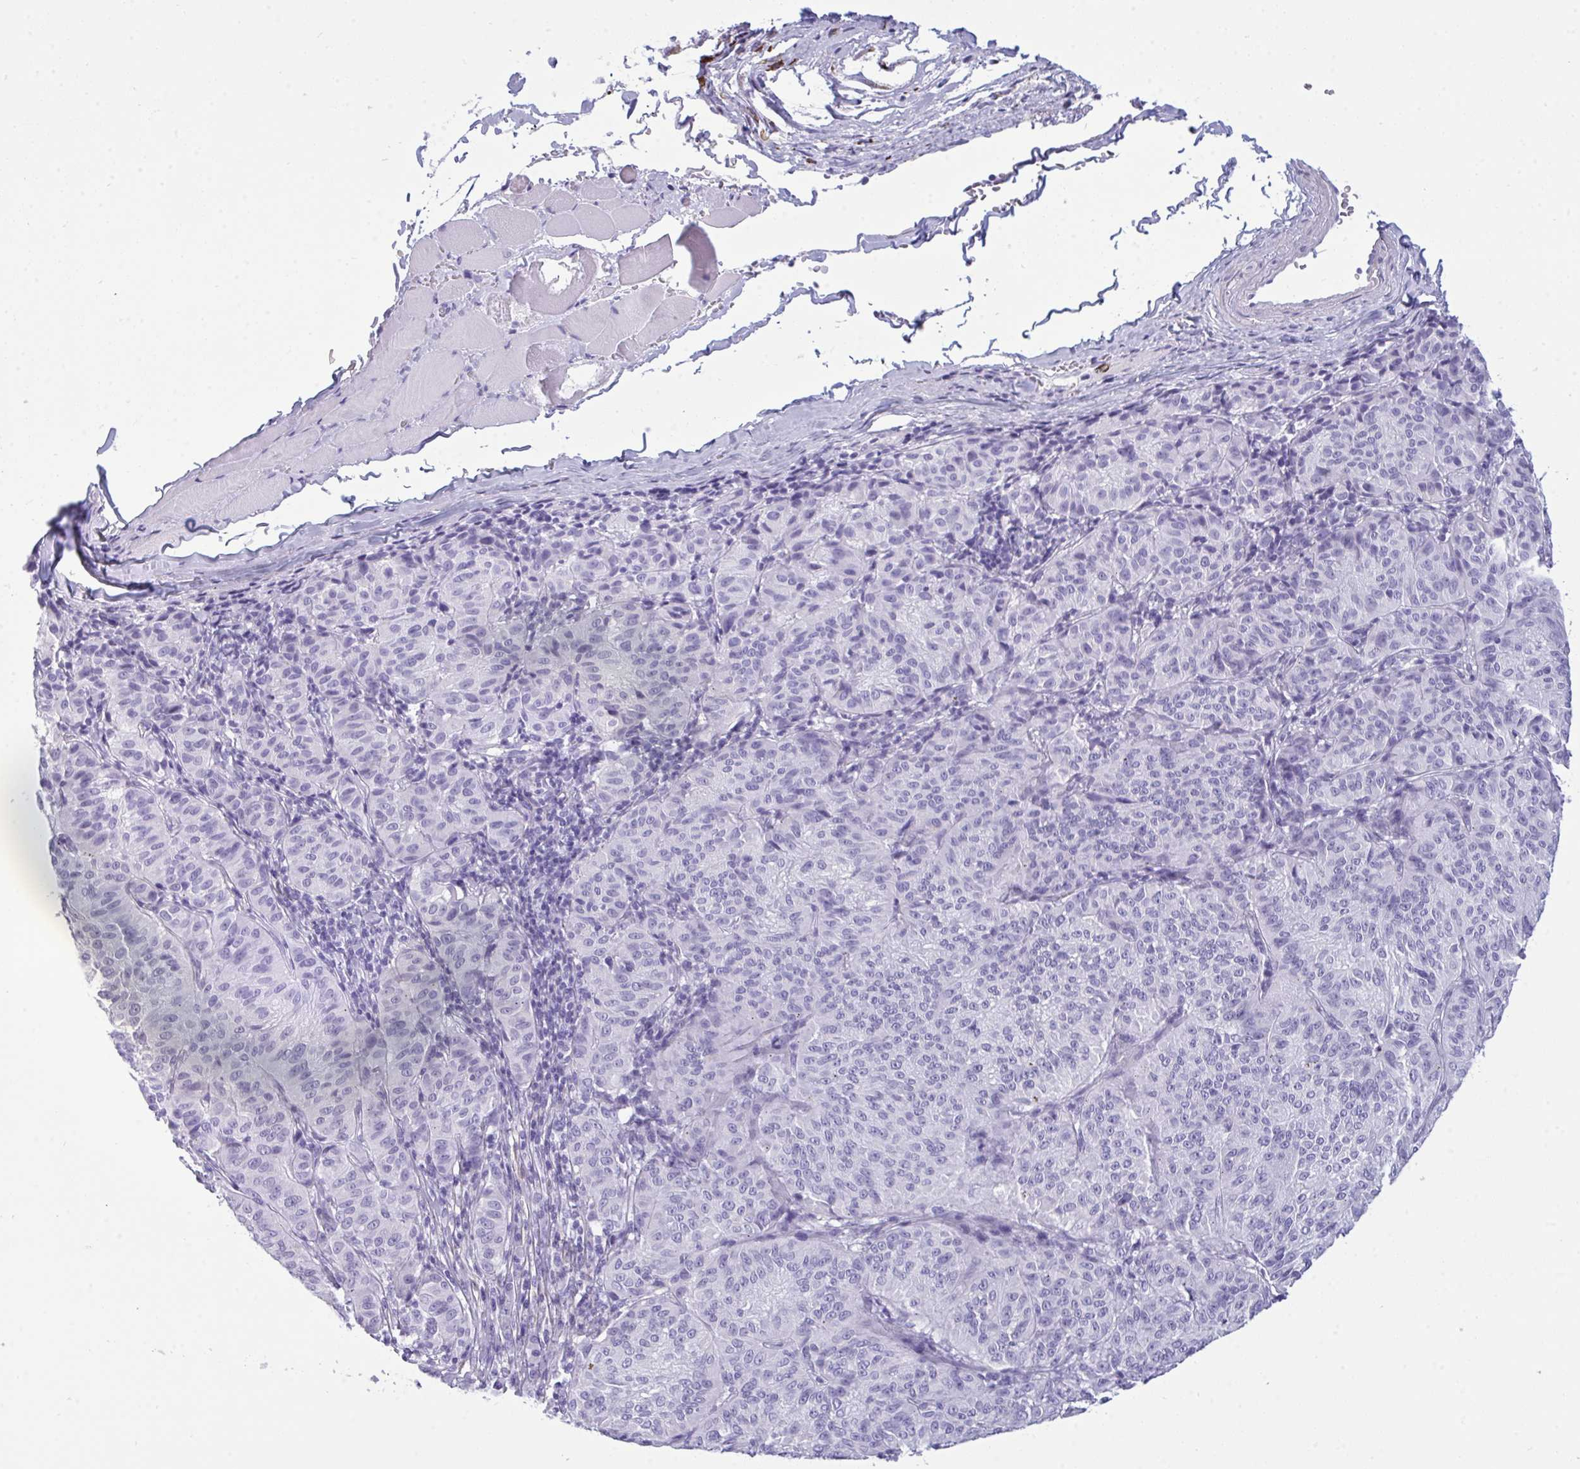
{"staining": {"intensity": "negative", "quantity": "none", "location": "none"}, "tissue": "melanoma", "cell_type": "Tumor cells", "image_type": "cancer", "snomed": [{"axis": "morphology", "description": "Malignant melanoma, NOS"}, {"axis": "topography", "description": "Skin"}], "caption": "High magnification brightfield microscopy of melanoma stained with DAB (3,3'-diaminobenzidine) (brown) and counterstained with hematoxylin (blue): tumor cells show no significant staining. Nuclei are stained in blue.", "gene": "ARHGAP42", "patient": {"sex": "female", "age": 72}}